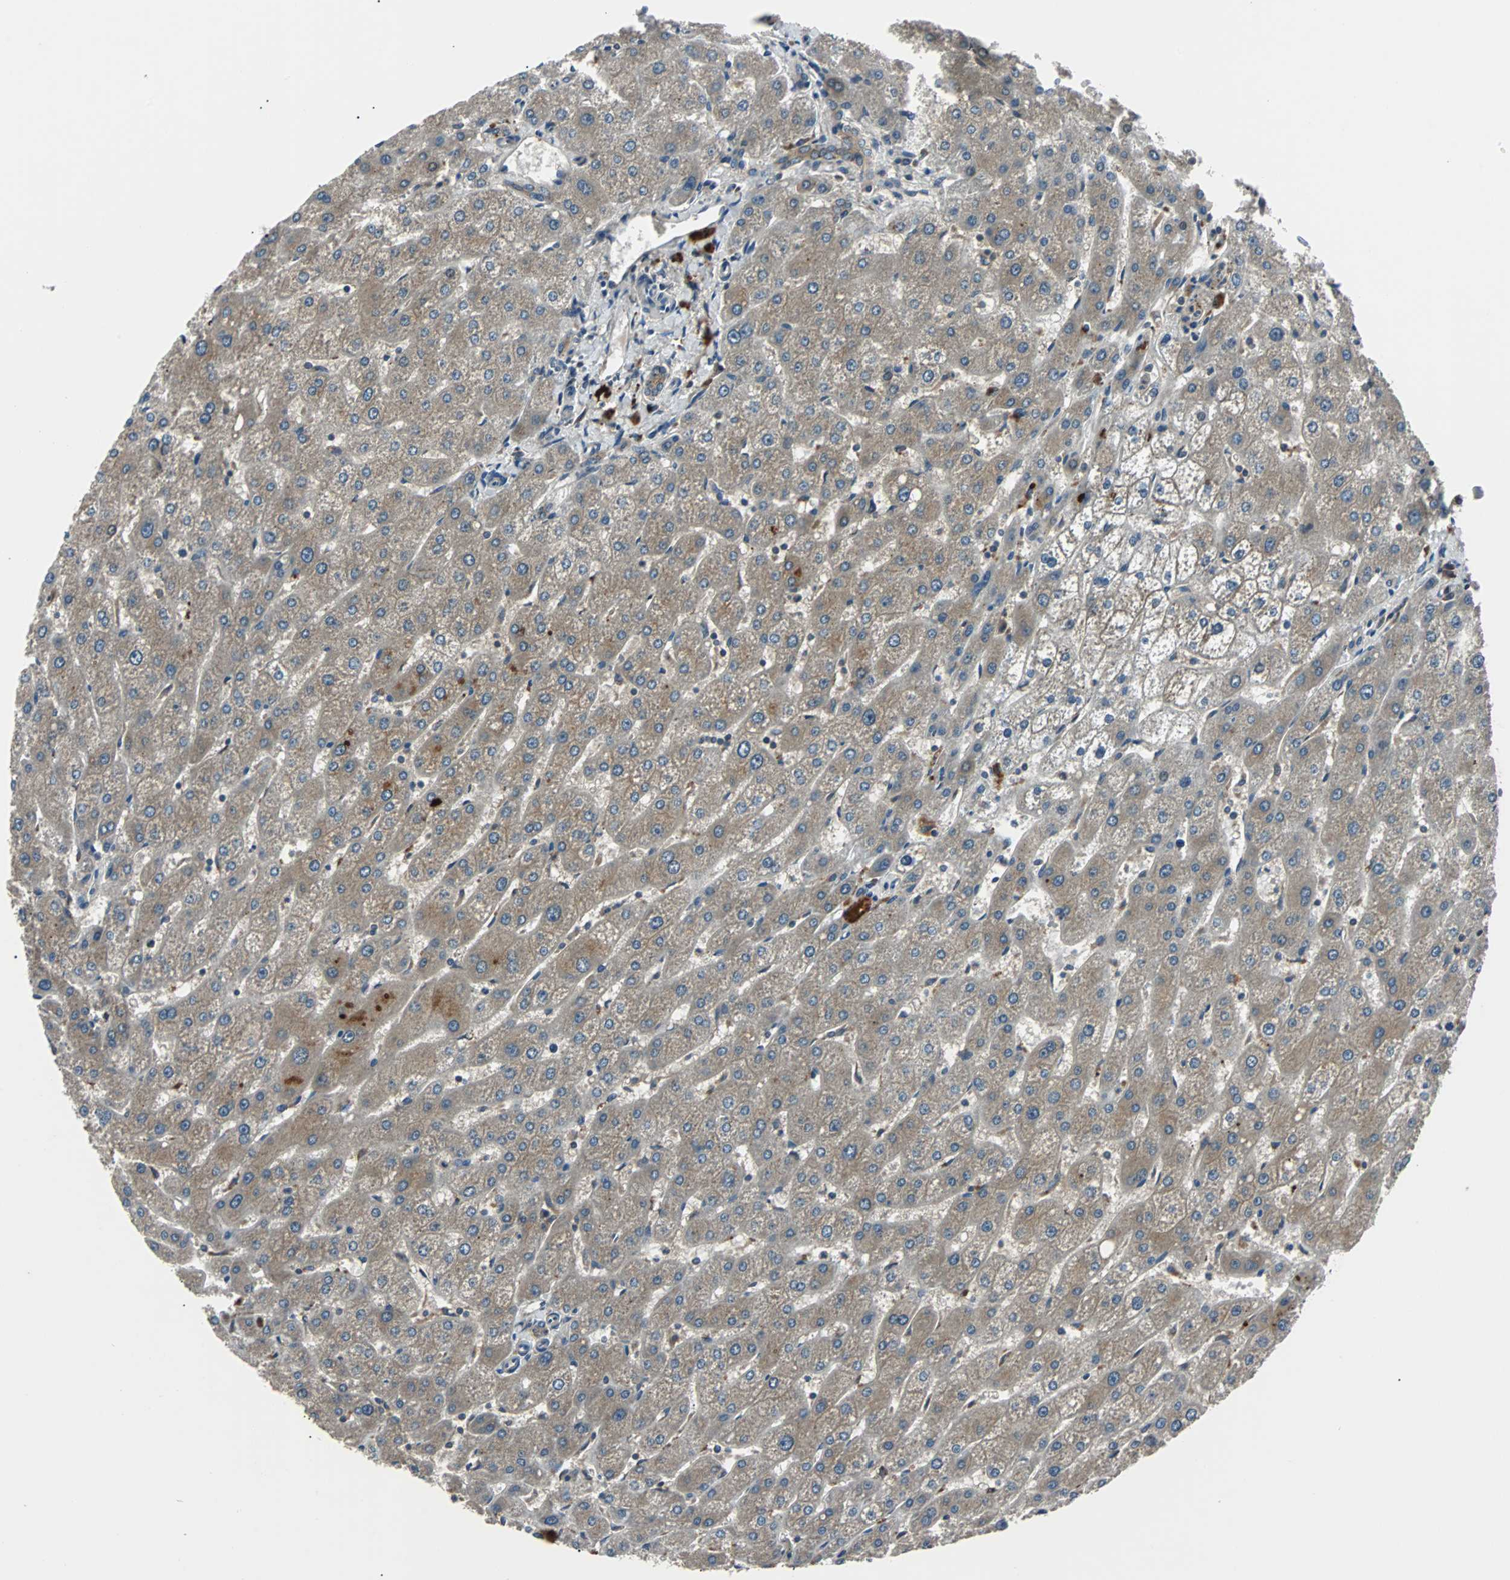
{"staining": {"intensity": "weak", "quantity": "25%-75%", "location": "cytoplasmic/membranous"}, "tissue": "liver", "cell_type": "Cholangiocytes", "image_type": "normal", "snomed": [{"axis": "morphology", "description": "Normal tissue, NOS"}, {"axis": "topography", "description": "Liver"}], "caption": "A high-resolution micrograph shows immunohistochemistry (IHC) staining of benign liver, which reveals weak cytoplasmic/membranous positivity in approximately 25%-75% of cholangiocytes.", "gene": "ARF1", "patient": {"sex": "male", "age": 67}}